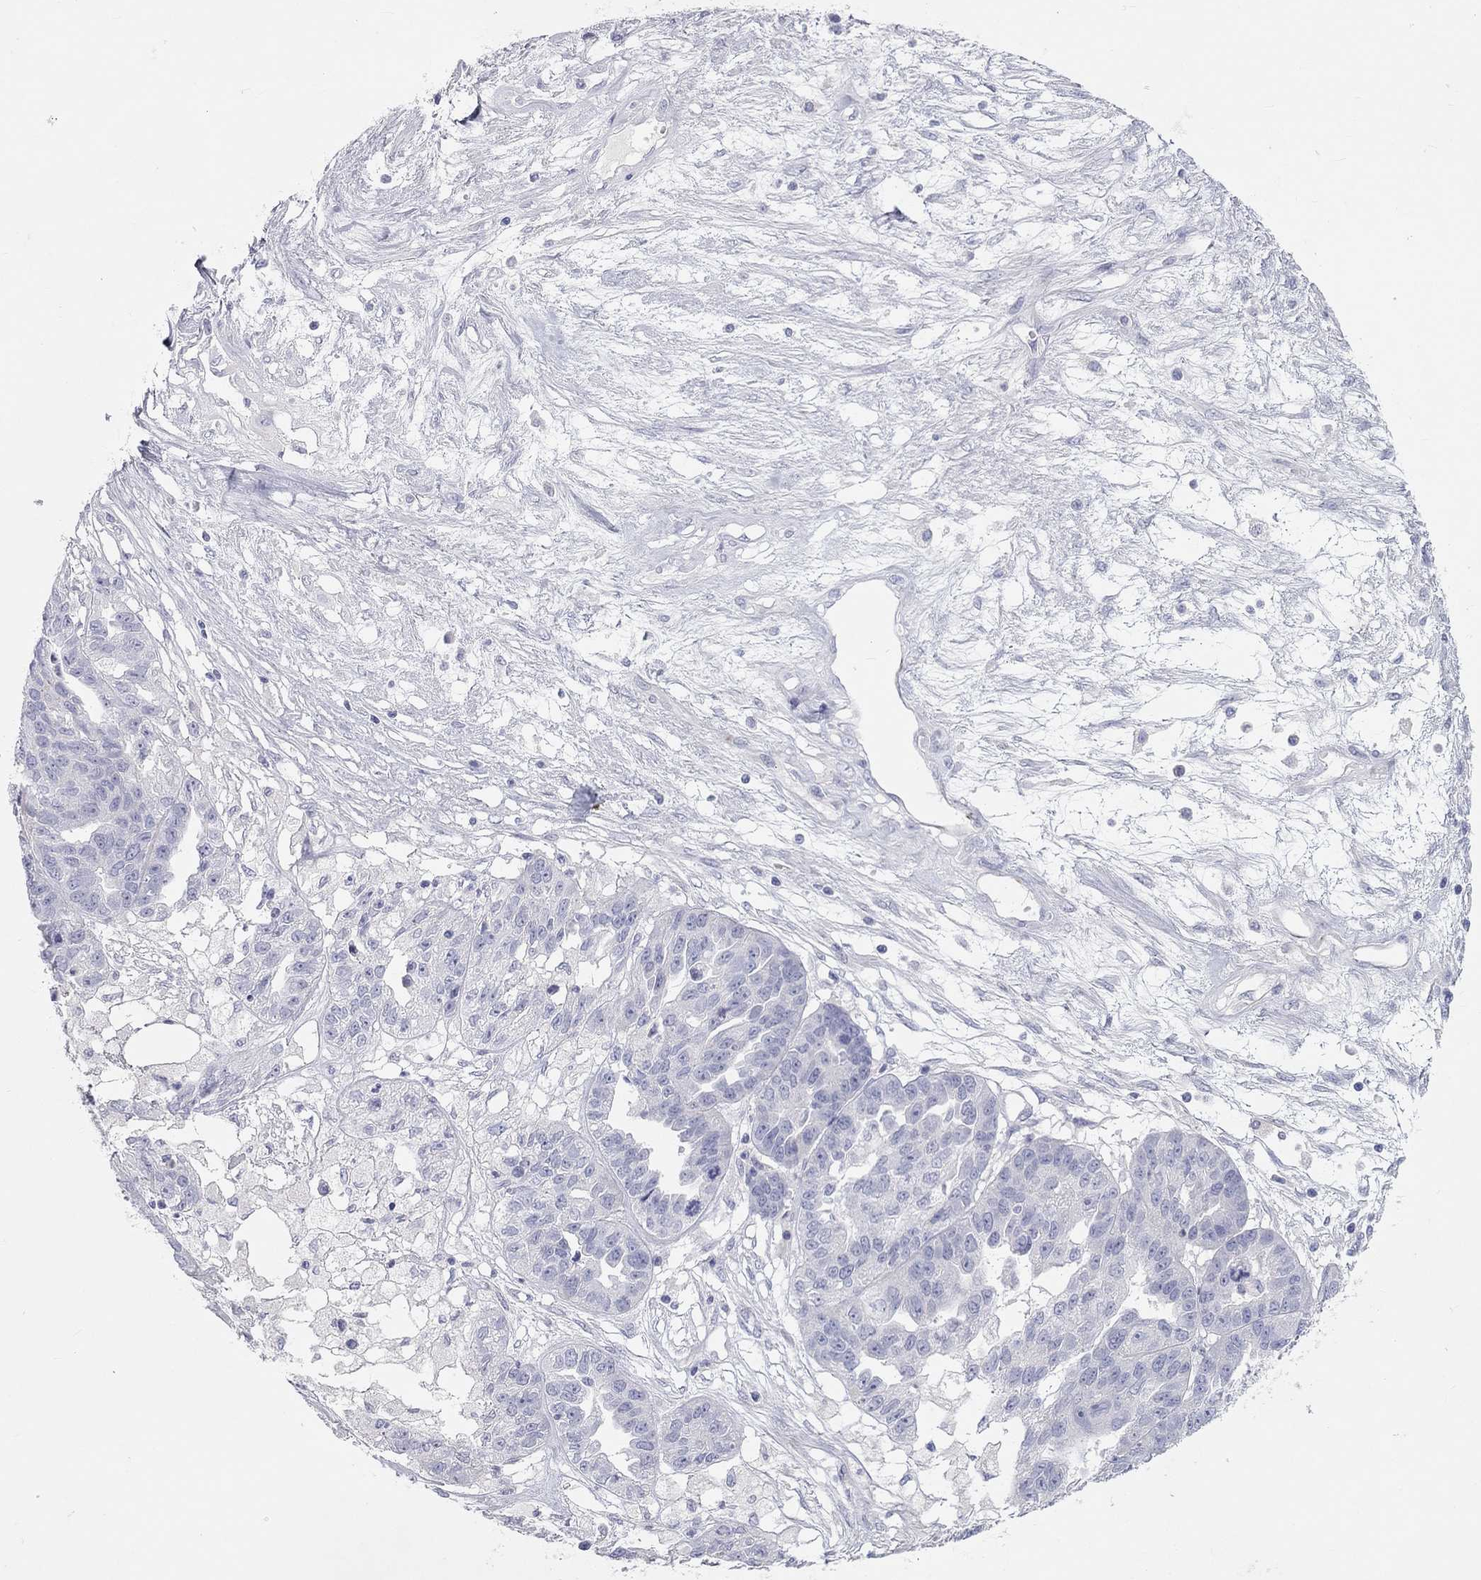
{"staining": {"intensity": "negative", "quantity": "none", "location": "none"}, "tissue": "ovarian cancer", "cell_type": "Tumor cells", "image_type": "cancer", "snomed": [{"axis": "morphology", "description": "Cystadenocarcinoma, serous, NOS"}, {"axis": "topography", "description": "Ovary"}], "caption": "Tumor cells show no significant protein staining in ovarian cancer.", "gene": "PCDHGC5", "patient": {"sex": "female", "age": 87}}